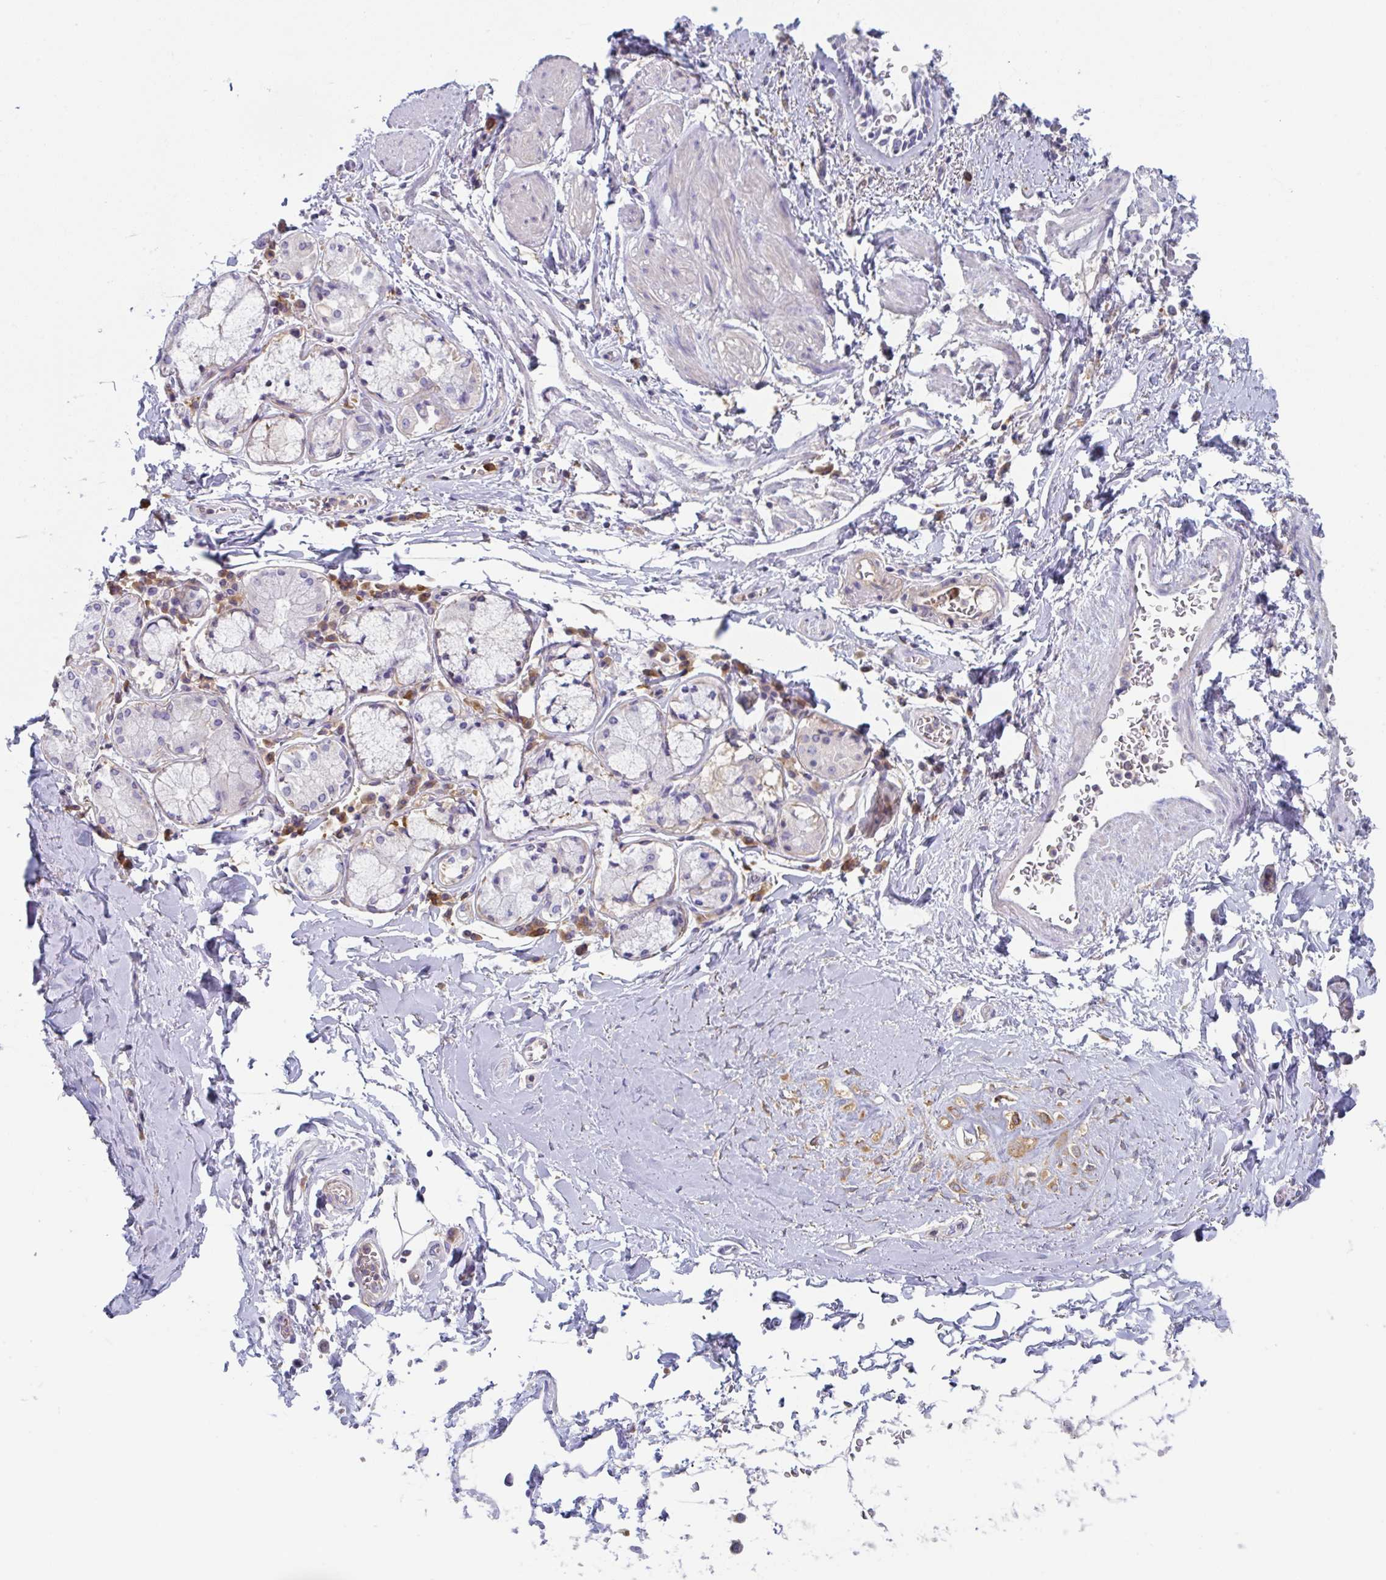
{"staining": {"intensity": "negative", "quantity": "none", "location": "none"}, "tissue": "adipose tissue", "cell_type": "Adipocytes", "image_type": "normal", "snomed": [{"axis": "morphology", "description": "Normal tissue, NOS"}, {"axis": "morphology", "description": "Degeneration, NOS"}, {"axis": "topography", "description": "Cartilage tissue"}, {"axis": "topography", "description": "Lung"}], "caption": "Immunohistochemistry image of benign adipose tissue: human adipose tissue stained with DAB (3,3'-diaminobenzidine) exhibits no significant protein staining in adipocytes.", "gene": "AMPD2", "patient": {"sex": "female", "age": 61}}